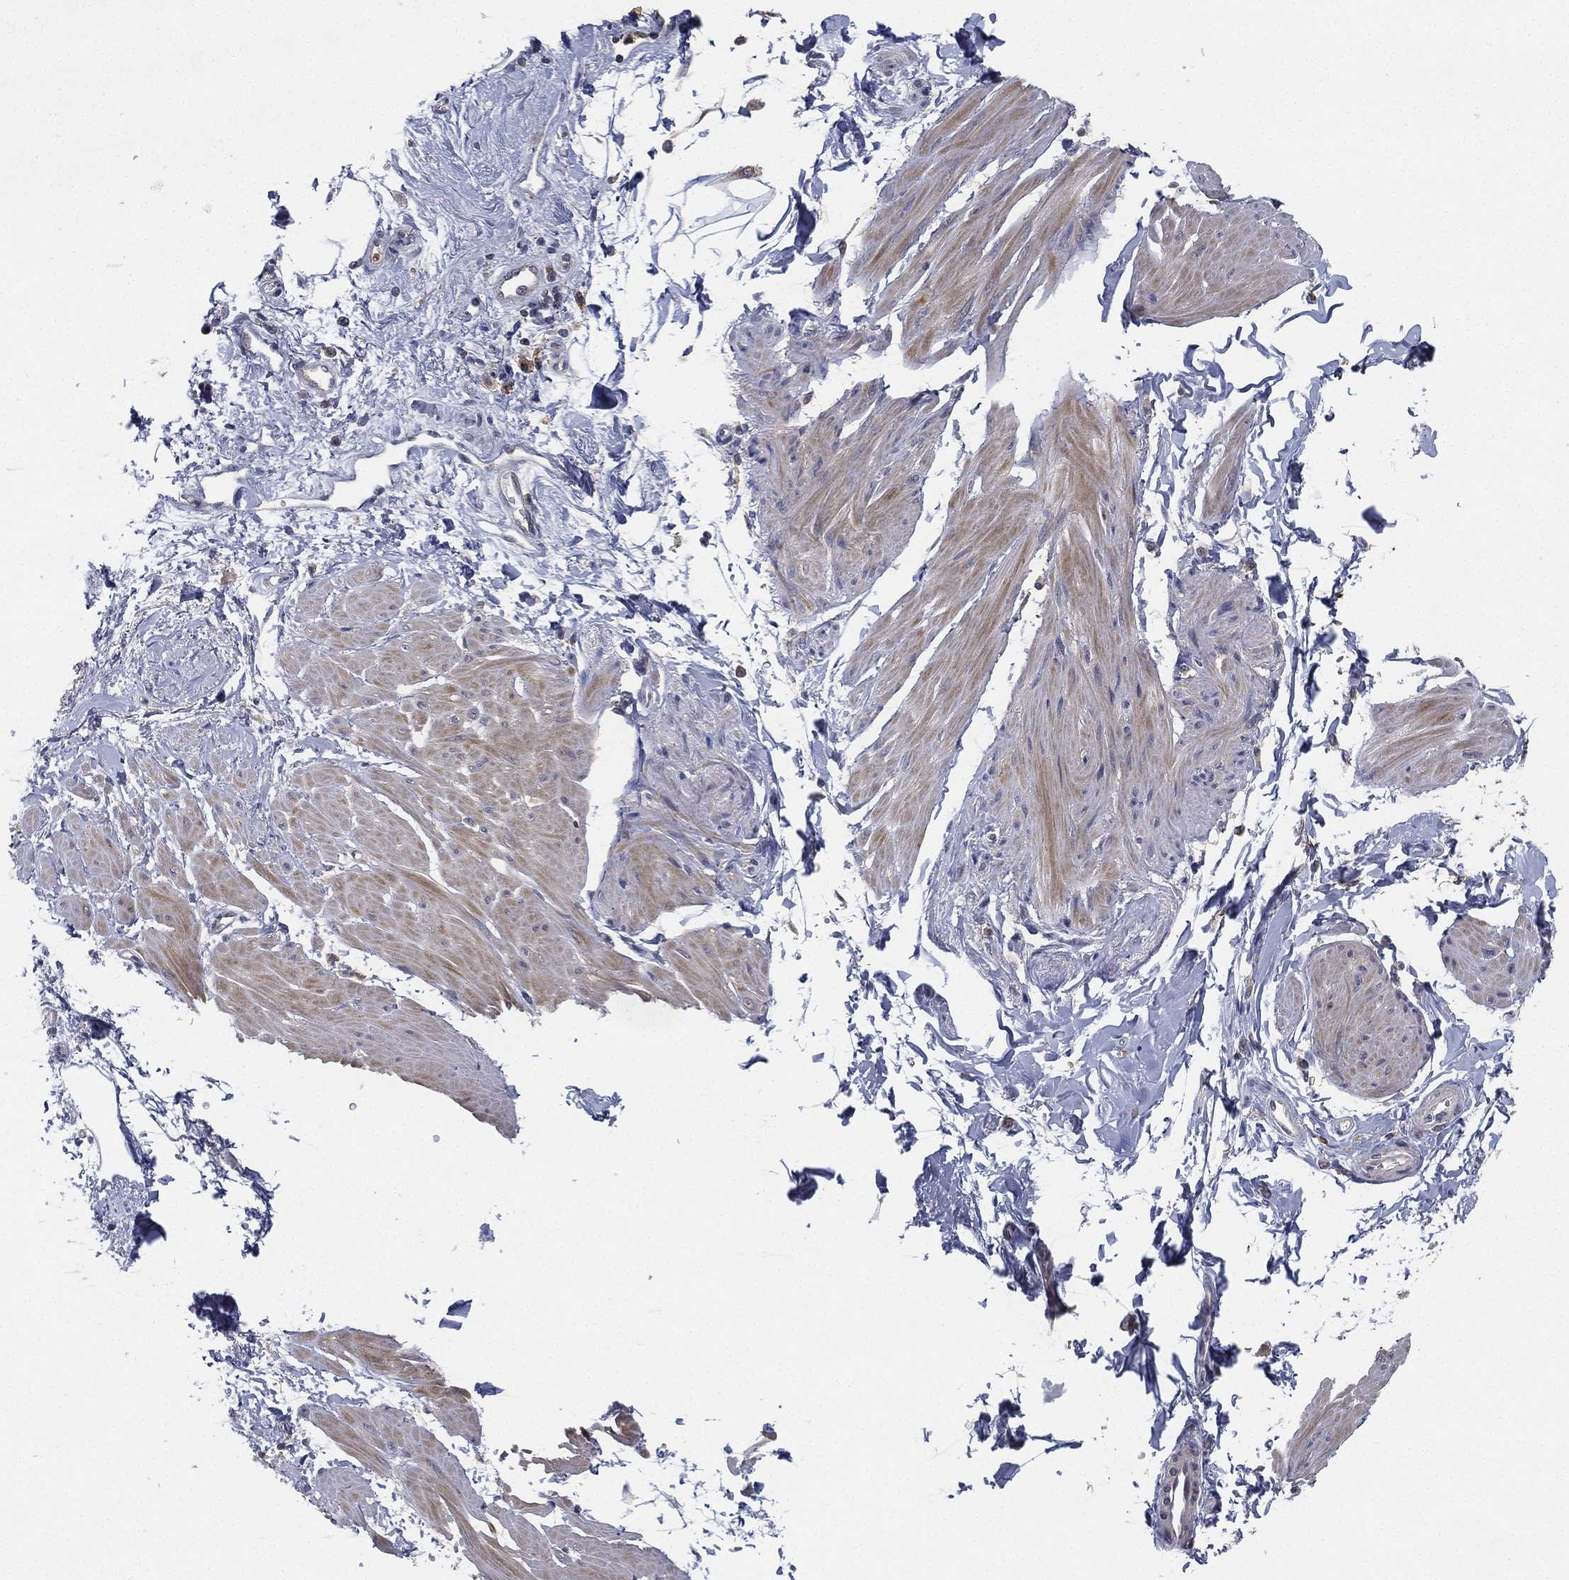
{"staining": {"intensity": "weak", "quantity": "<25%", "location": "cytoplasmic/membranous"}, "tissue": "smooth muscle", "cell_type": "Smooth muscle cells", "image_type": "normal", "snomed": [{"axis": "morphology", "description": "Normal tissue, NOS"}, {"axis": "topography", "description": "Adipose tissue"}, {"axis": "topography", "description": "Smooth muscle"}, {"axis": "topography", "description": "Peripheral nerve tissue"}], "caption": "This is a histopathology image of immunohistochemistry (IHC) staining of unremarkable smooth muscle, which shows no expression in smooth muscle cells.", "gene": "CFAP251", "patient": {"sex": "male", "age": 83}}